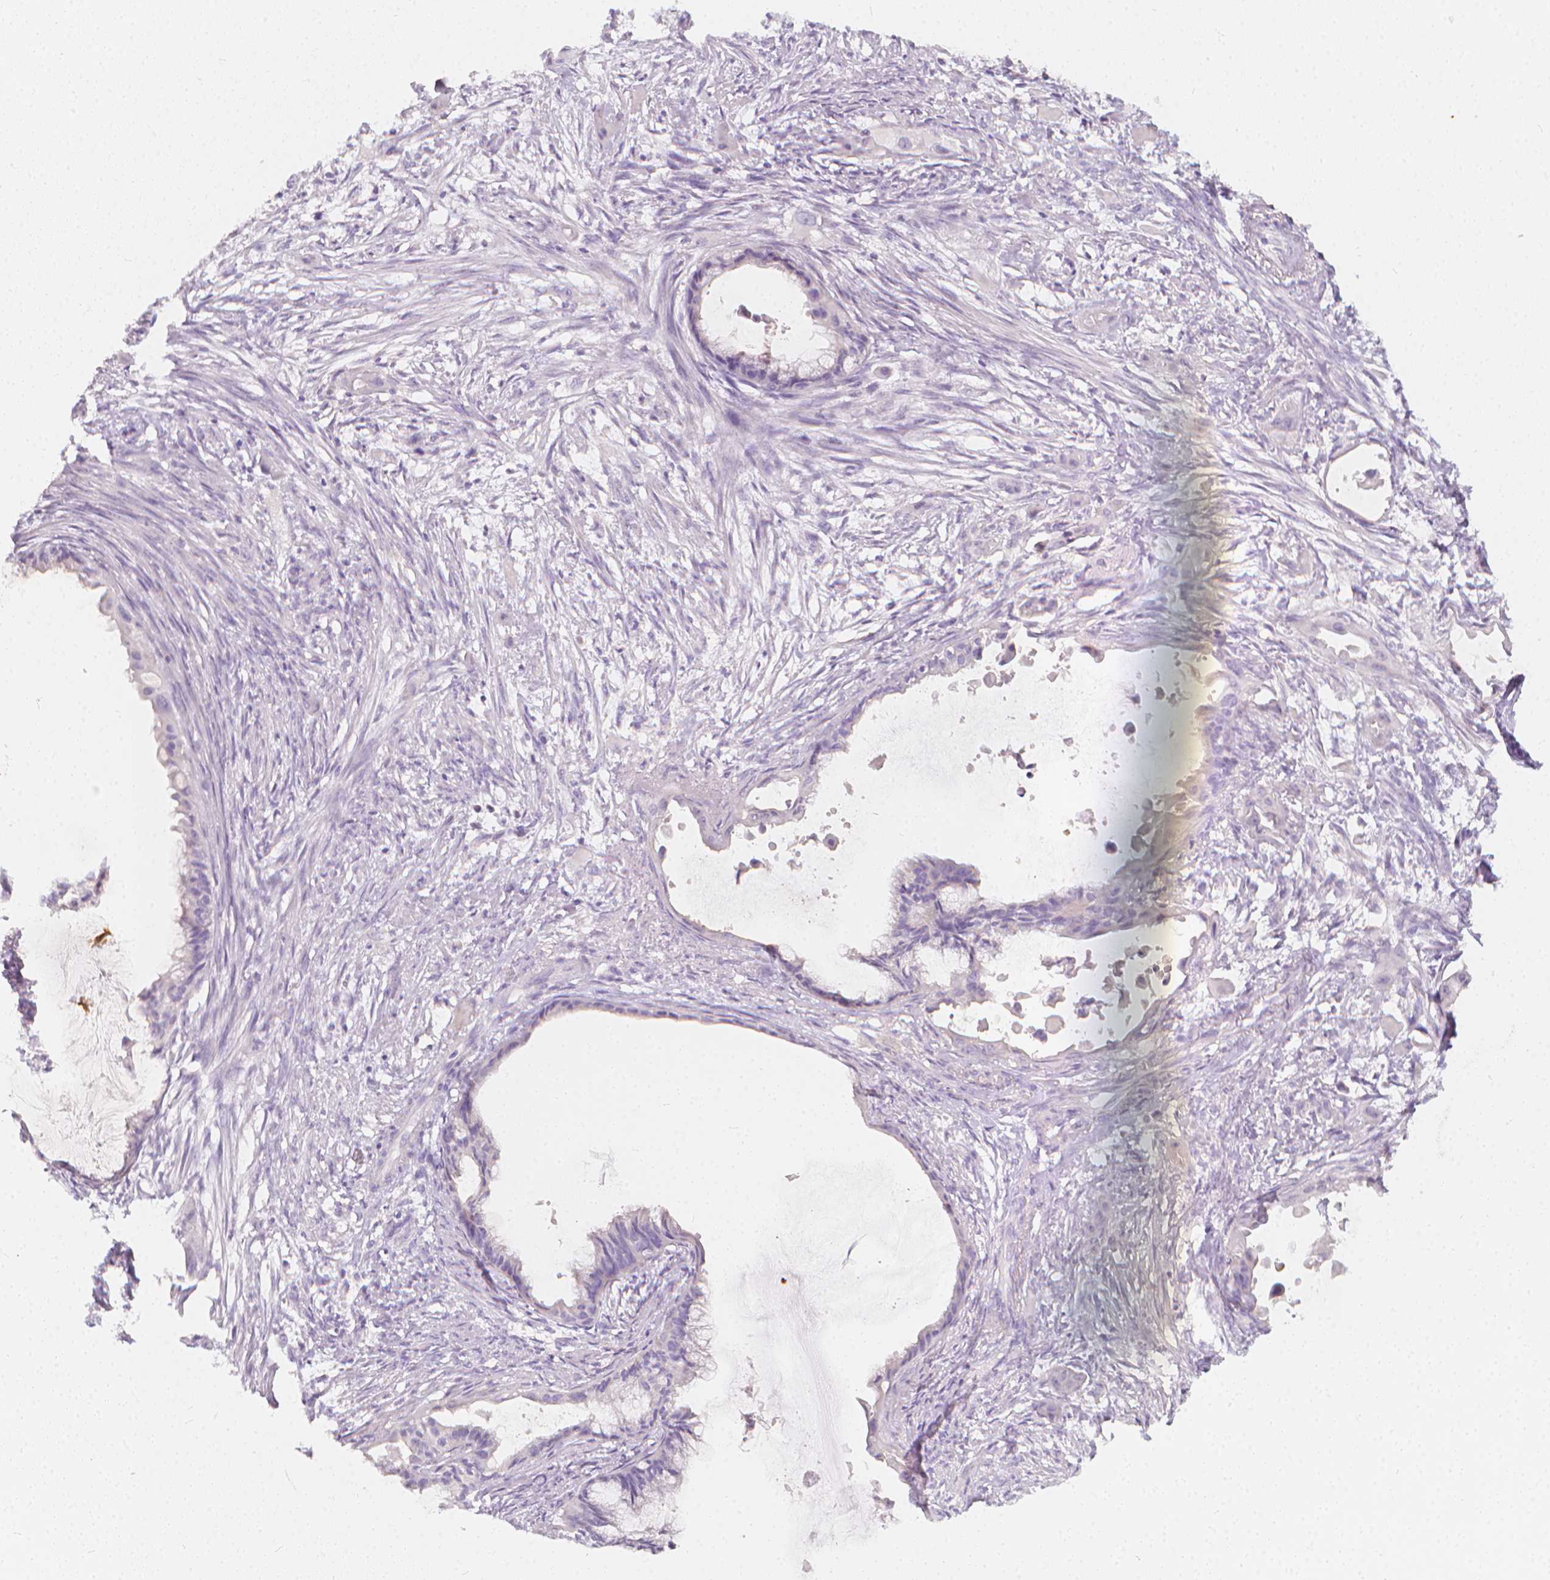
{"staining": {"intensity": "negative", "quantity": "none", "location": "none"}, "tissue": "endometrial cancer", "cell_type": "Tumor cells", "image_type": "cancer", "snomed": [{"axis": "morphology", "description": "Adenocarcinoma, NOS"}, {"axis": "topography", "description": "Endometrium"}], "caption": "High magnification brightfield microscopy of endometrial cancer (adenocarcinoma) stained with DAB (brown) and counterstained with hematoxylin (blue): tumor cells show no significant positivity.", "gene": "RBFOX1", "patient": {"sex": "female", "age": 86}}